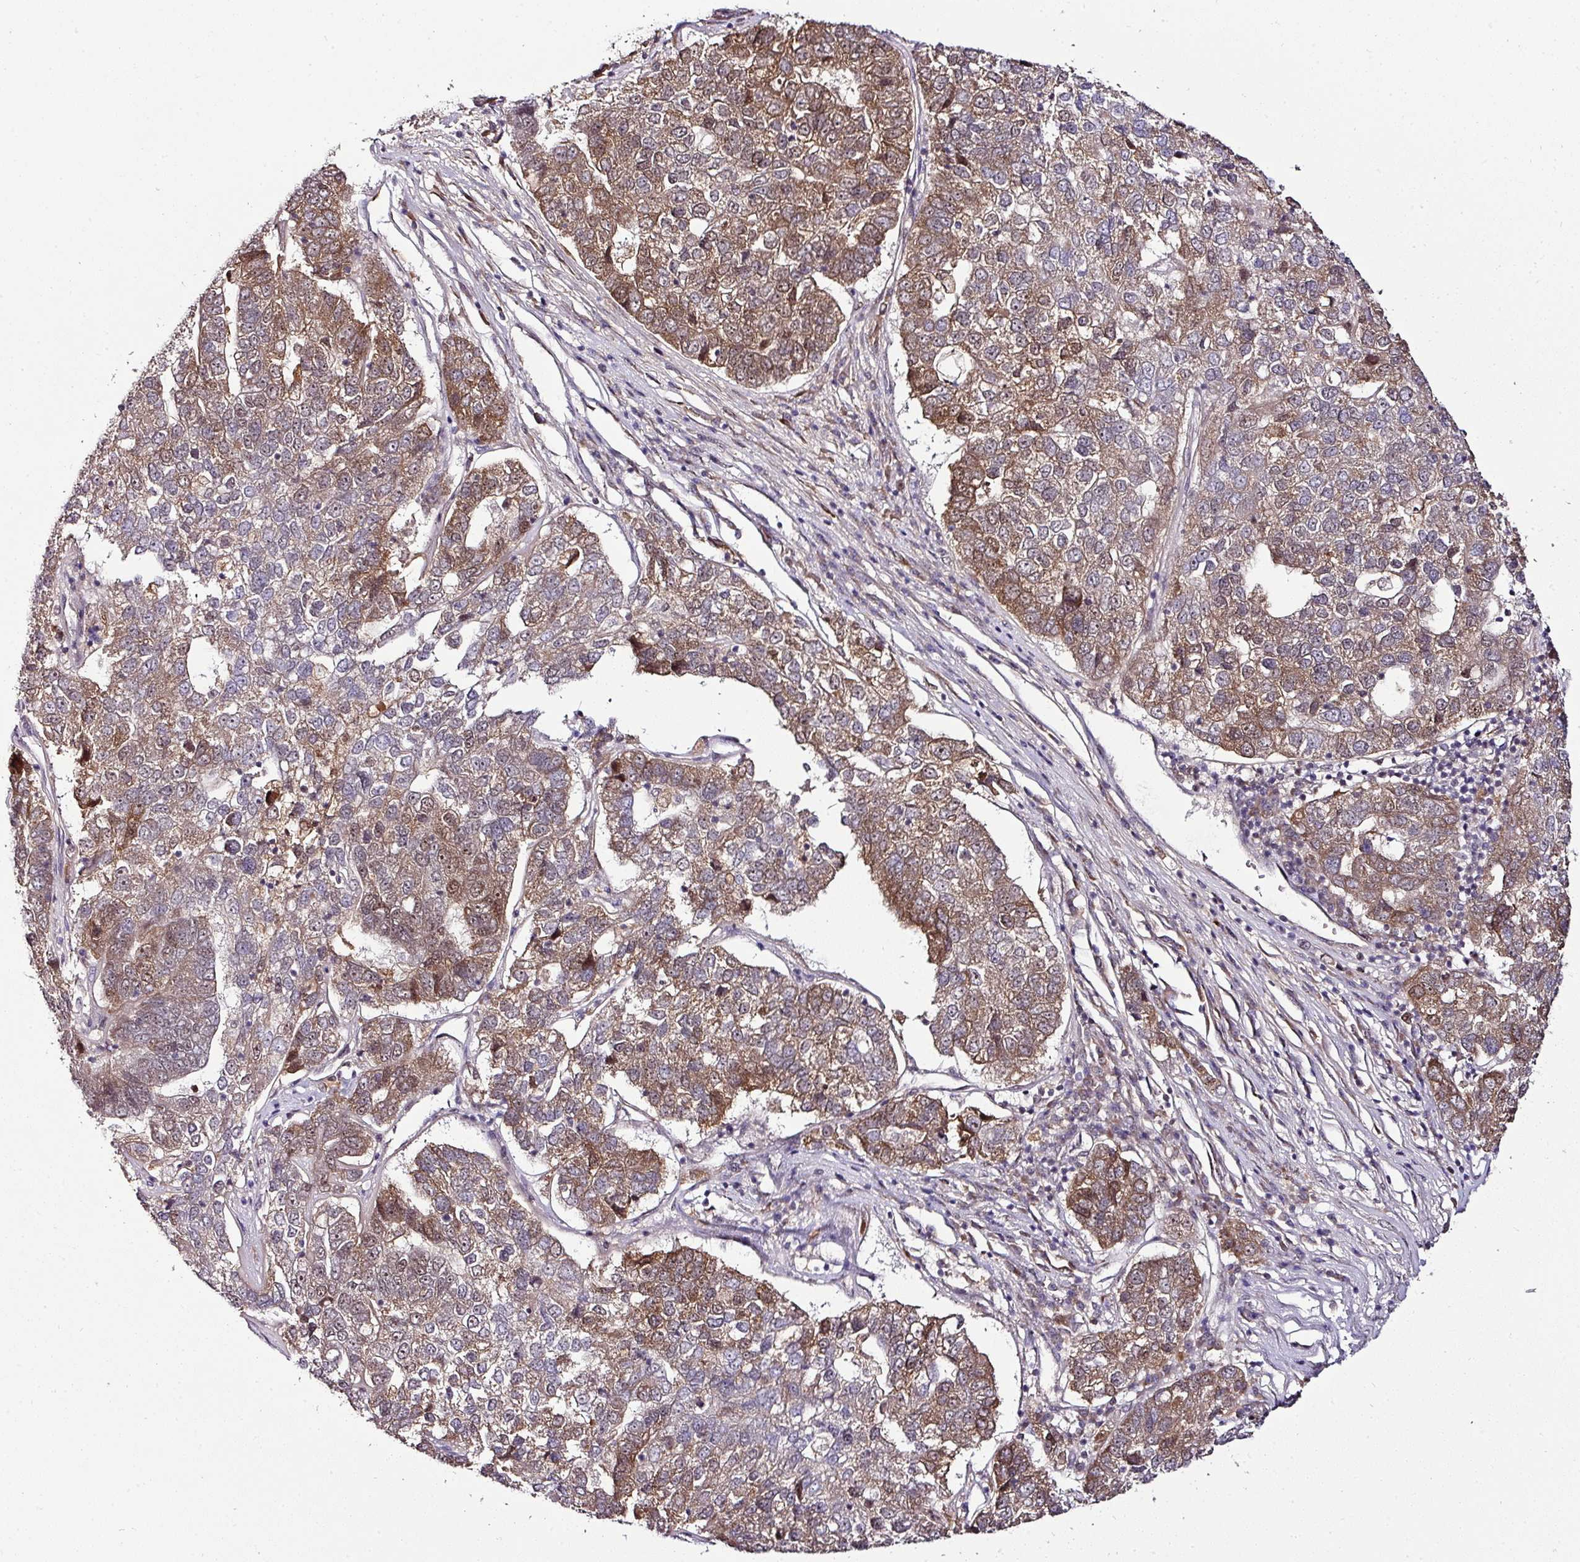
{"staining": {"intensity": "moderate", "quantity": "25%-75%", "location": "cytoplasmic/membranous"}, "tissue": "pancreatic cancer", "cell_type": "Tumor cells", "image_type": "cancer", "snomed": [{"axis": "morphology", "description": "Adenocarcinoma, NOS"}, {"axis": "topography", "description": "Pancreas"}], "caption": "Protein expression analysis of human pancreatic cancer (adenocarcinoma) reveals moderate cytoplasmic/membranous staining in about 25%-75% of tumor cells.", "gene": "KLF16", "patient": {"sex": "female", "age": 61}}